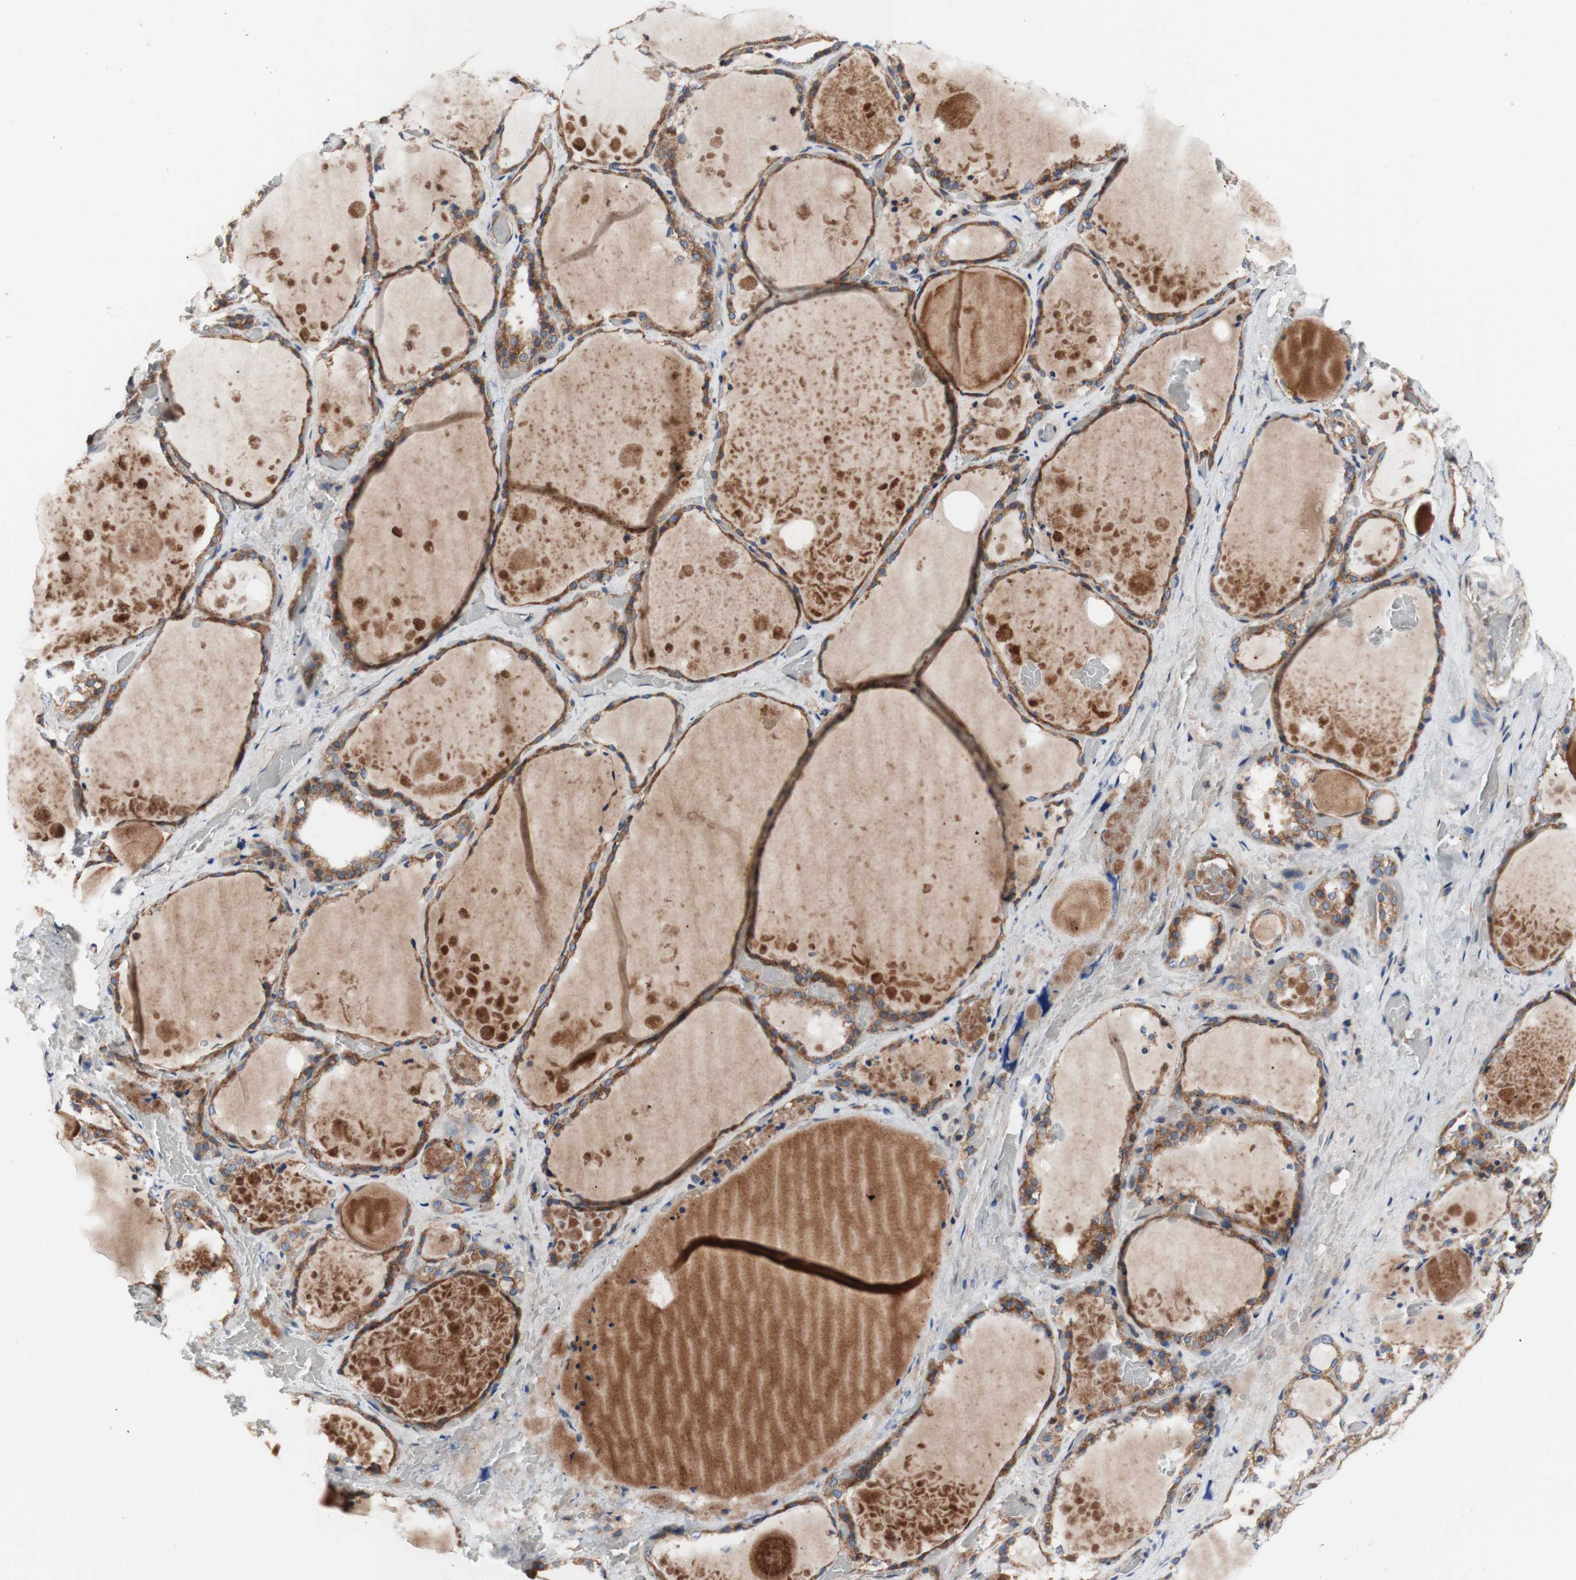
{"staining": {"intensity": "strong", "quantity": ">75%", "location": "cytoplasmic/membranous"}, "tissue": "thyroid gland", "cell_type": "Glandular cells", "image_type": "normal", "snomed": [{"axis": "morphology", "description": "Normal tissue, NOS"}, {"axis": "topography", "description": "Thyroid gland"}], "caption": "High-magnification brightfield microscopy of unremarkable thyroid gland stained with DAB (brown) and counterstained with hematoxylin (blue). glandular cells exhibit strong cytoplasmic/membranous expression is appreciated in approximately>75% of cells. (DAB IHC, brown staining for protein, blue staining for nuclei).", "gene": "FMR1", "patient": {"sex": "male", "age": 61}}